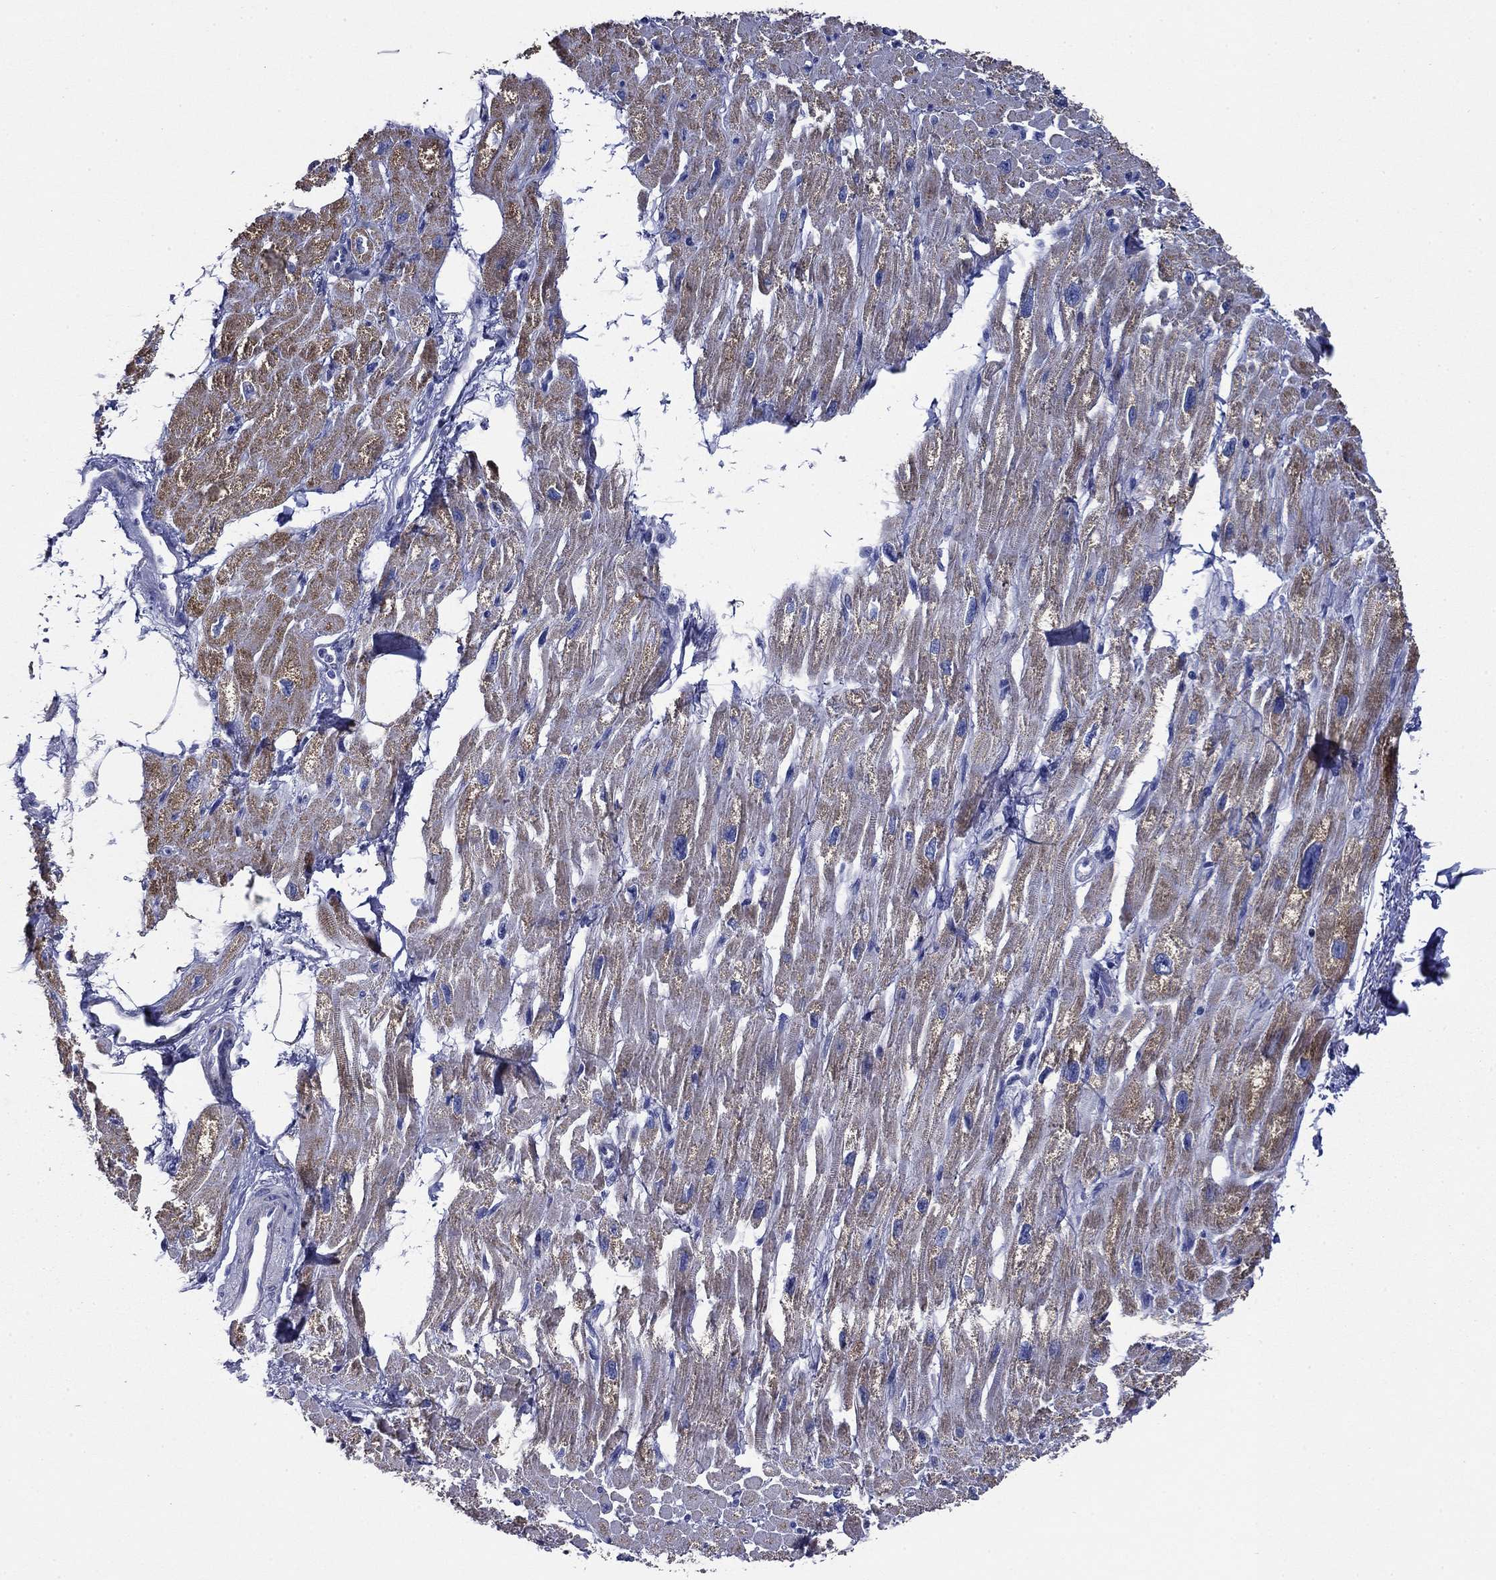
{"staining": {"intensity": "moderate", "quantity": "25%-75%", "location": "cytoplasmic/membranous"}, "tissue": "heart muscle", "cell_type": "Cardiomyocytes", "image_type": "normal", "snomed": [{"axis": "morphology", "description": "Normal tissue, NOS"}, {"axis": "topography", "description": "Heart"}], "caption": "Heart muscle stained for a protein exhibits moderate cytoplasmic/membranous positivity in cardiomyocytes. (DAB = brown stain, brightfield microscopy at high magnification).", "gene": "ACADSB", "patient": {"sex": "male", "age": 66}}